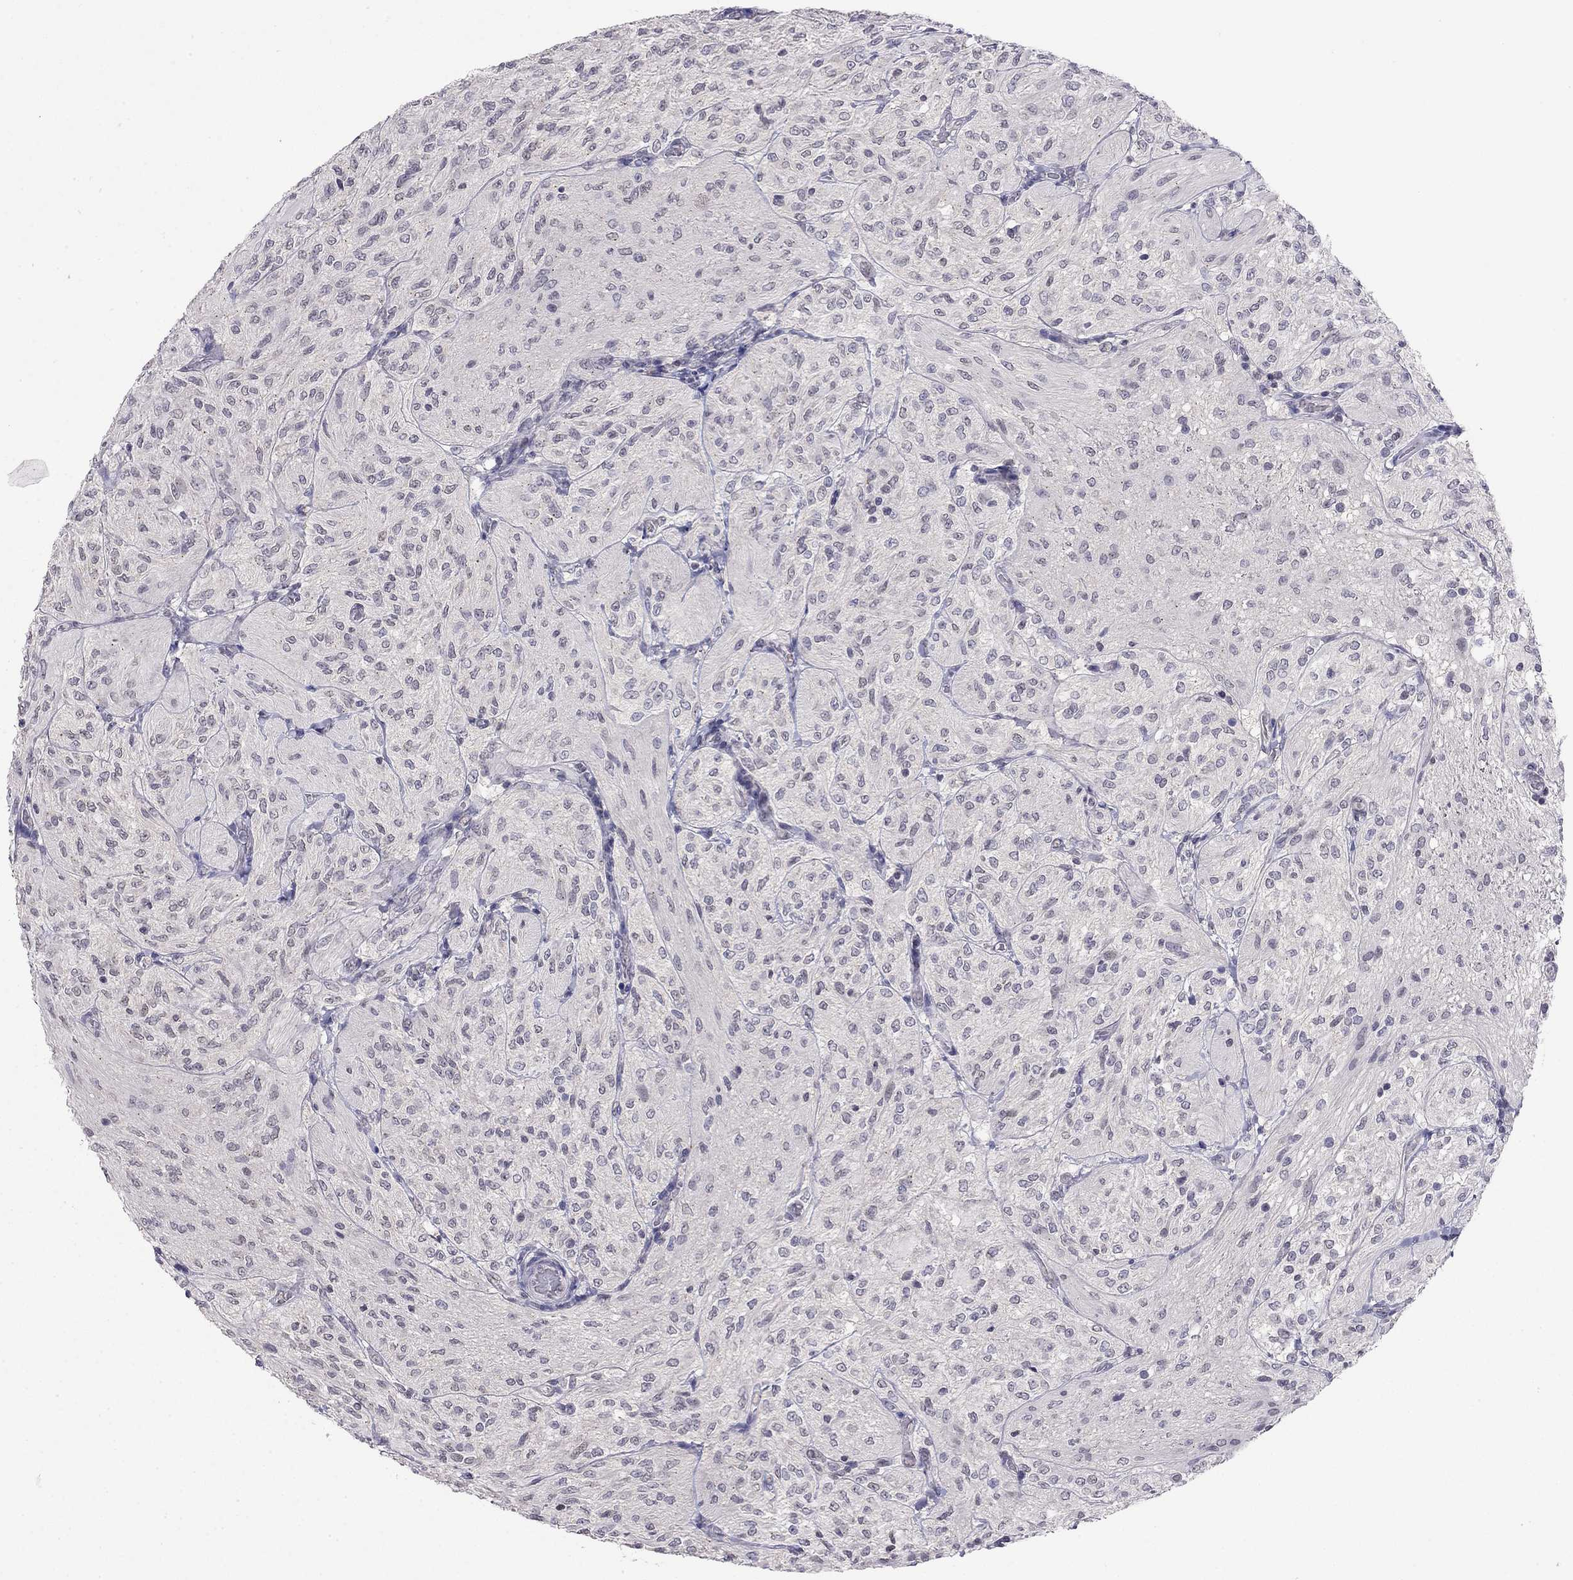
{"staining": {"intensity": "negative", "quantity": "none", "location": "none"}, "tissue": "glioma", "cell_type": "Tumor cells", "image_type": "cancer", "snomed": [{"axis": "morphology", "description": "Glioma, malignant, Low grade"}, {"axis": "topography", "description": "Brain"}], "caption": "Protein analysis of malignant glioma (low-grade) shows no significant positivity in tumor cells.", "gene": "WNK3", "patient": {"sex": "male", "age": 3}}